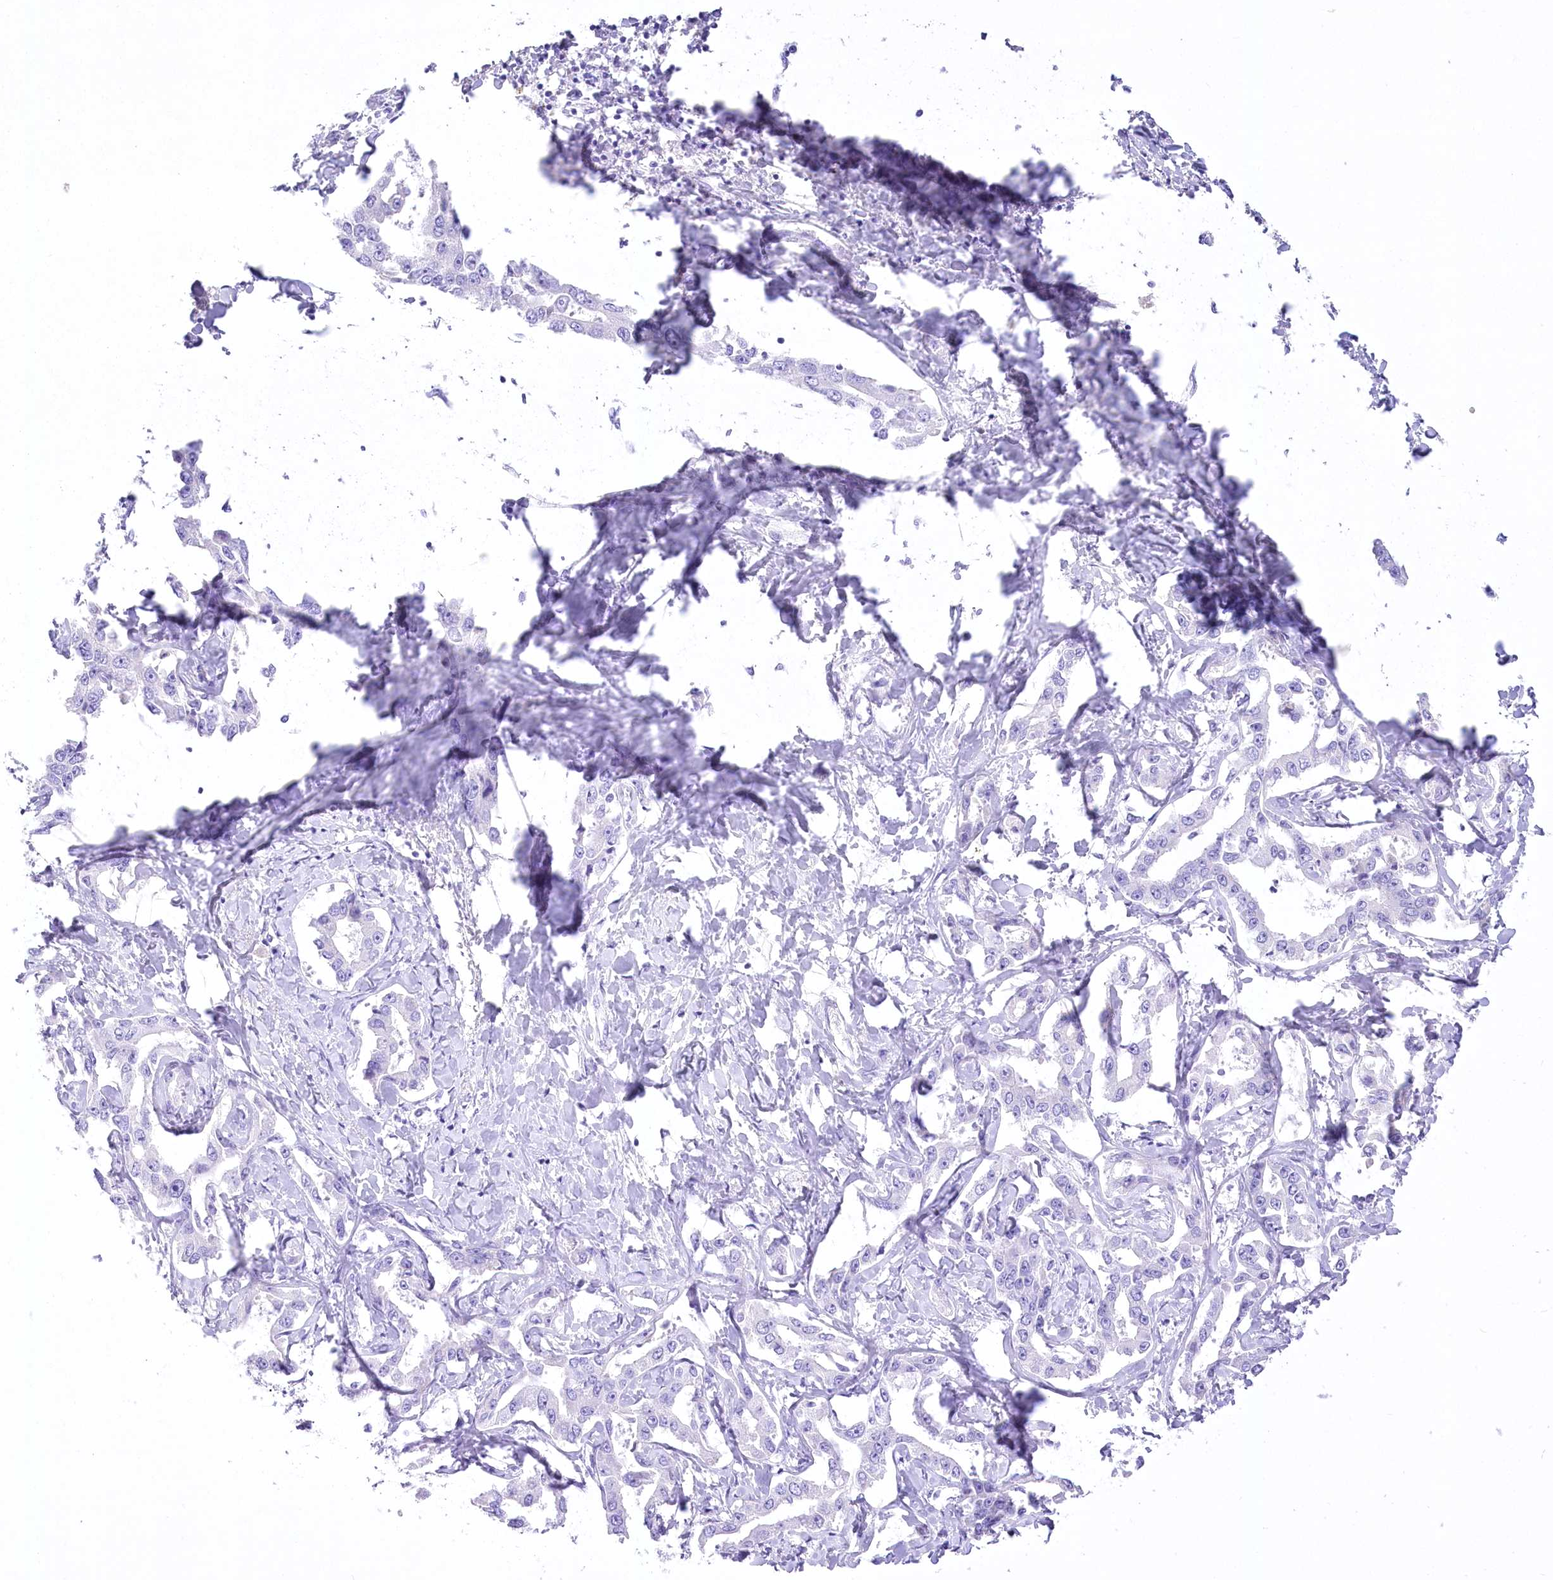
{"staining": {"intensity": "negative", "quantity": "none", "location": "none"}, "tissue": "liver cancer", "cell_type": "Tumor cells", "image_type": "cancer", "snomed": [{"axis": "morphology", "description": "Cholangiocarcinoma"}, {"axis": "topography", "description": "Liver"}], "caption": "This micrograph is of liver cancer stained with IHC to label a protein in brown with the nuclei are counter-stained blue. There is no positivity in tumor cells.", "gene": "PBLD", "patient": {"sex": "male", "age": 59}}